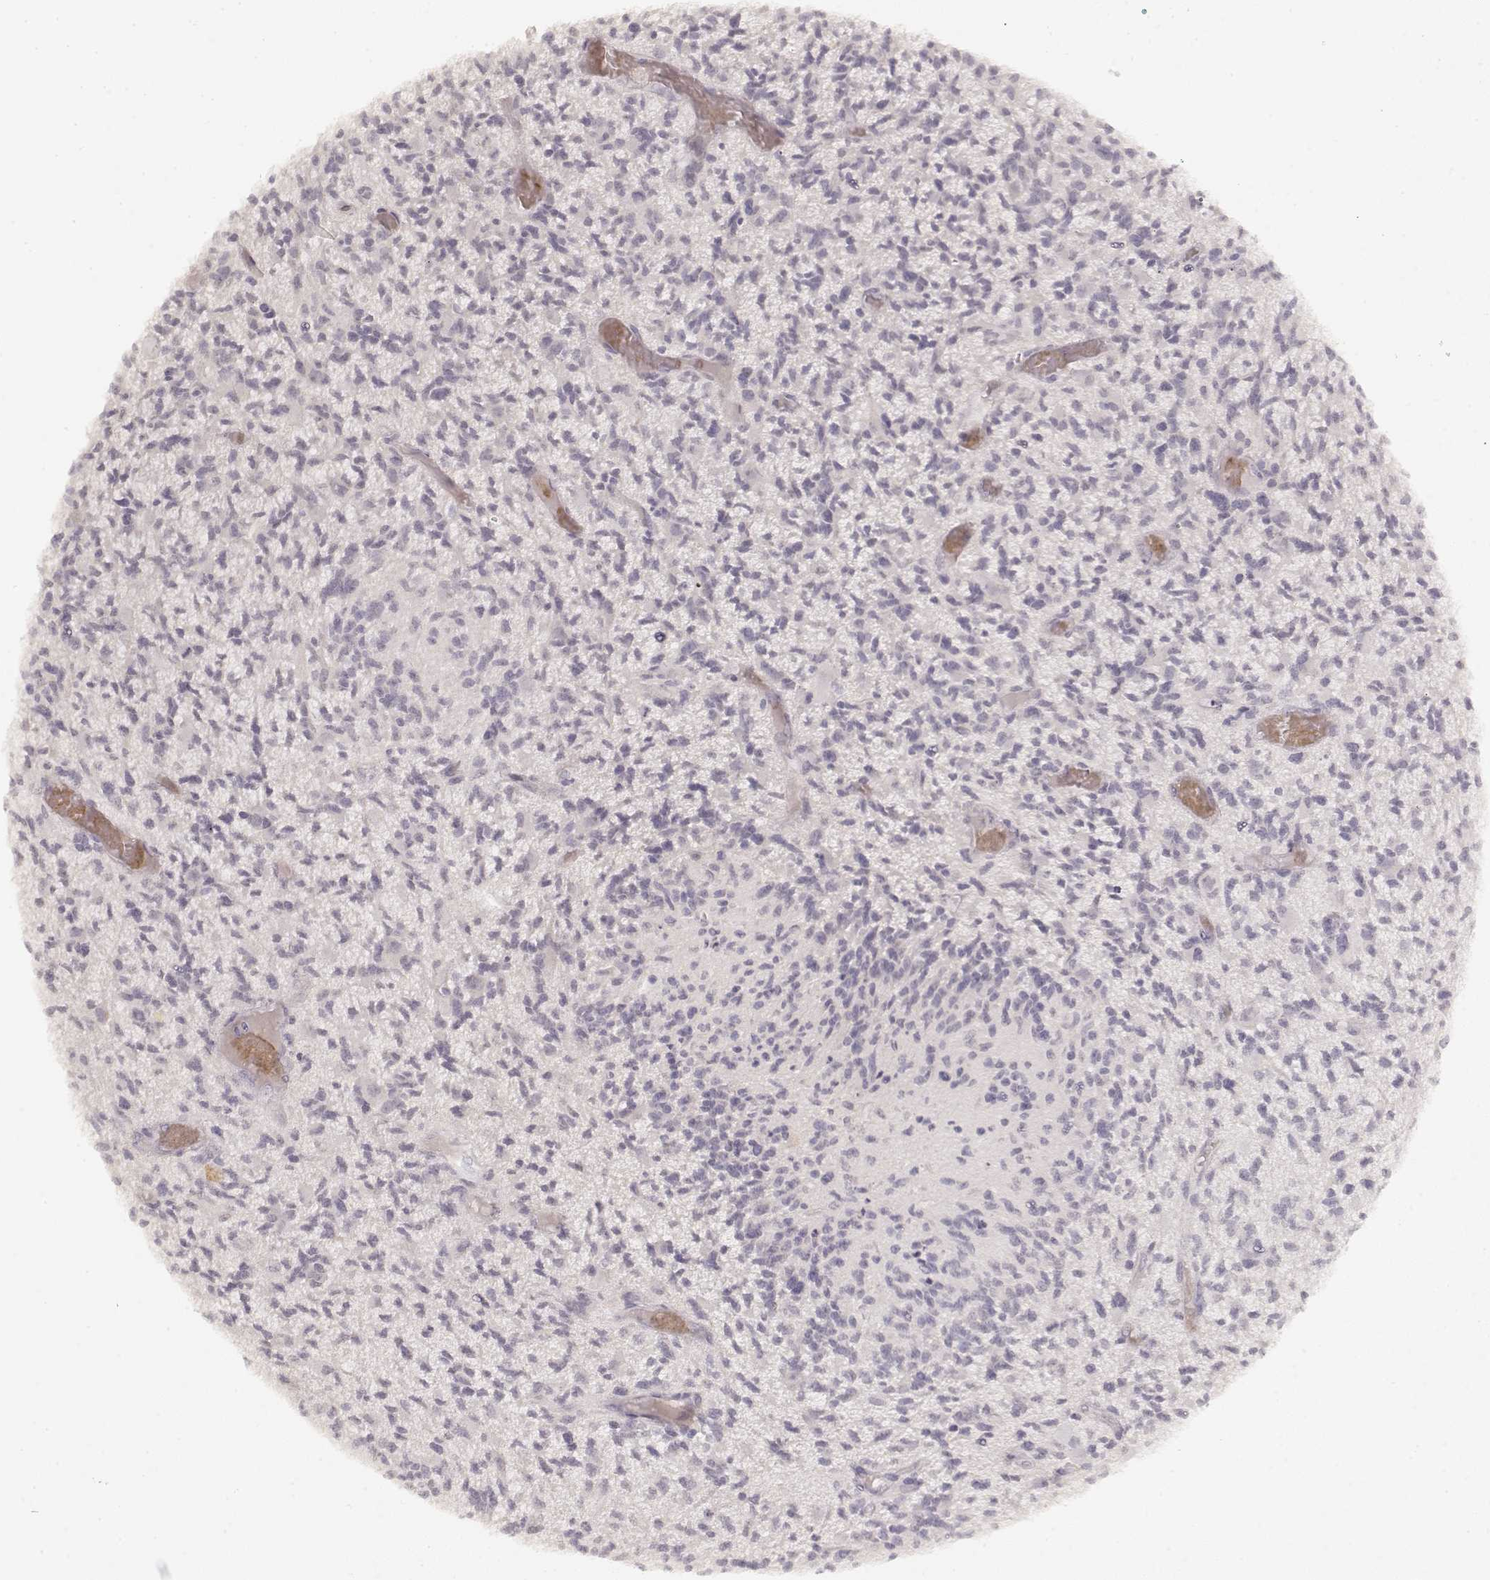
{"staining": {"intensity": "negative", "quantity": "none", "location": "none"}, "tissue": "glioma", "cell_type": "Tumor cells", "image_type": "cancer", "snomed": [{"axis": "morphology", "description": "Glioma, malignant, High grade"}, {"axis": "topography", "description": "Brain"}], "caption": "Micrograph shows no significant protein expression in tumor cells of glioma.", "gene": "LAMC2", "patient": {"sex": "female", "age": 63}}